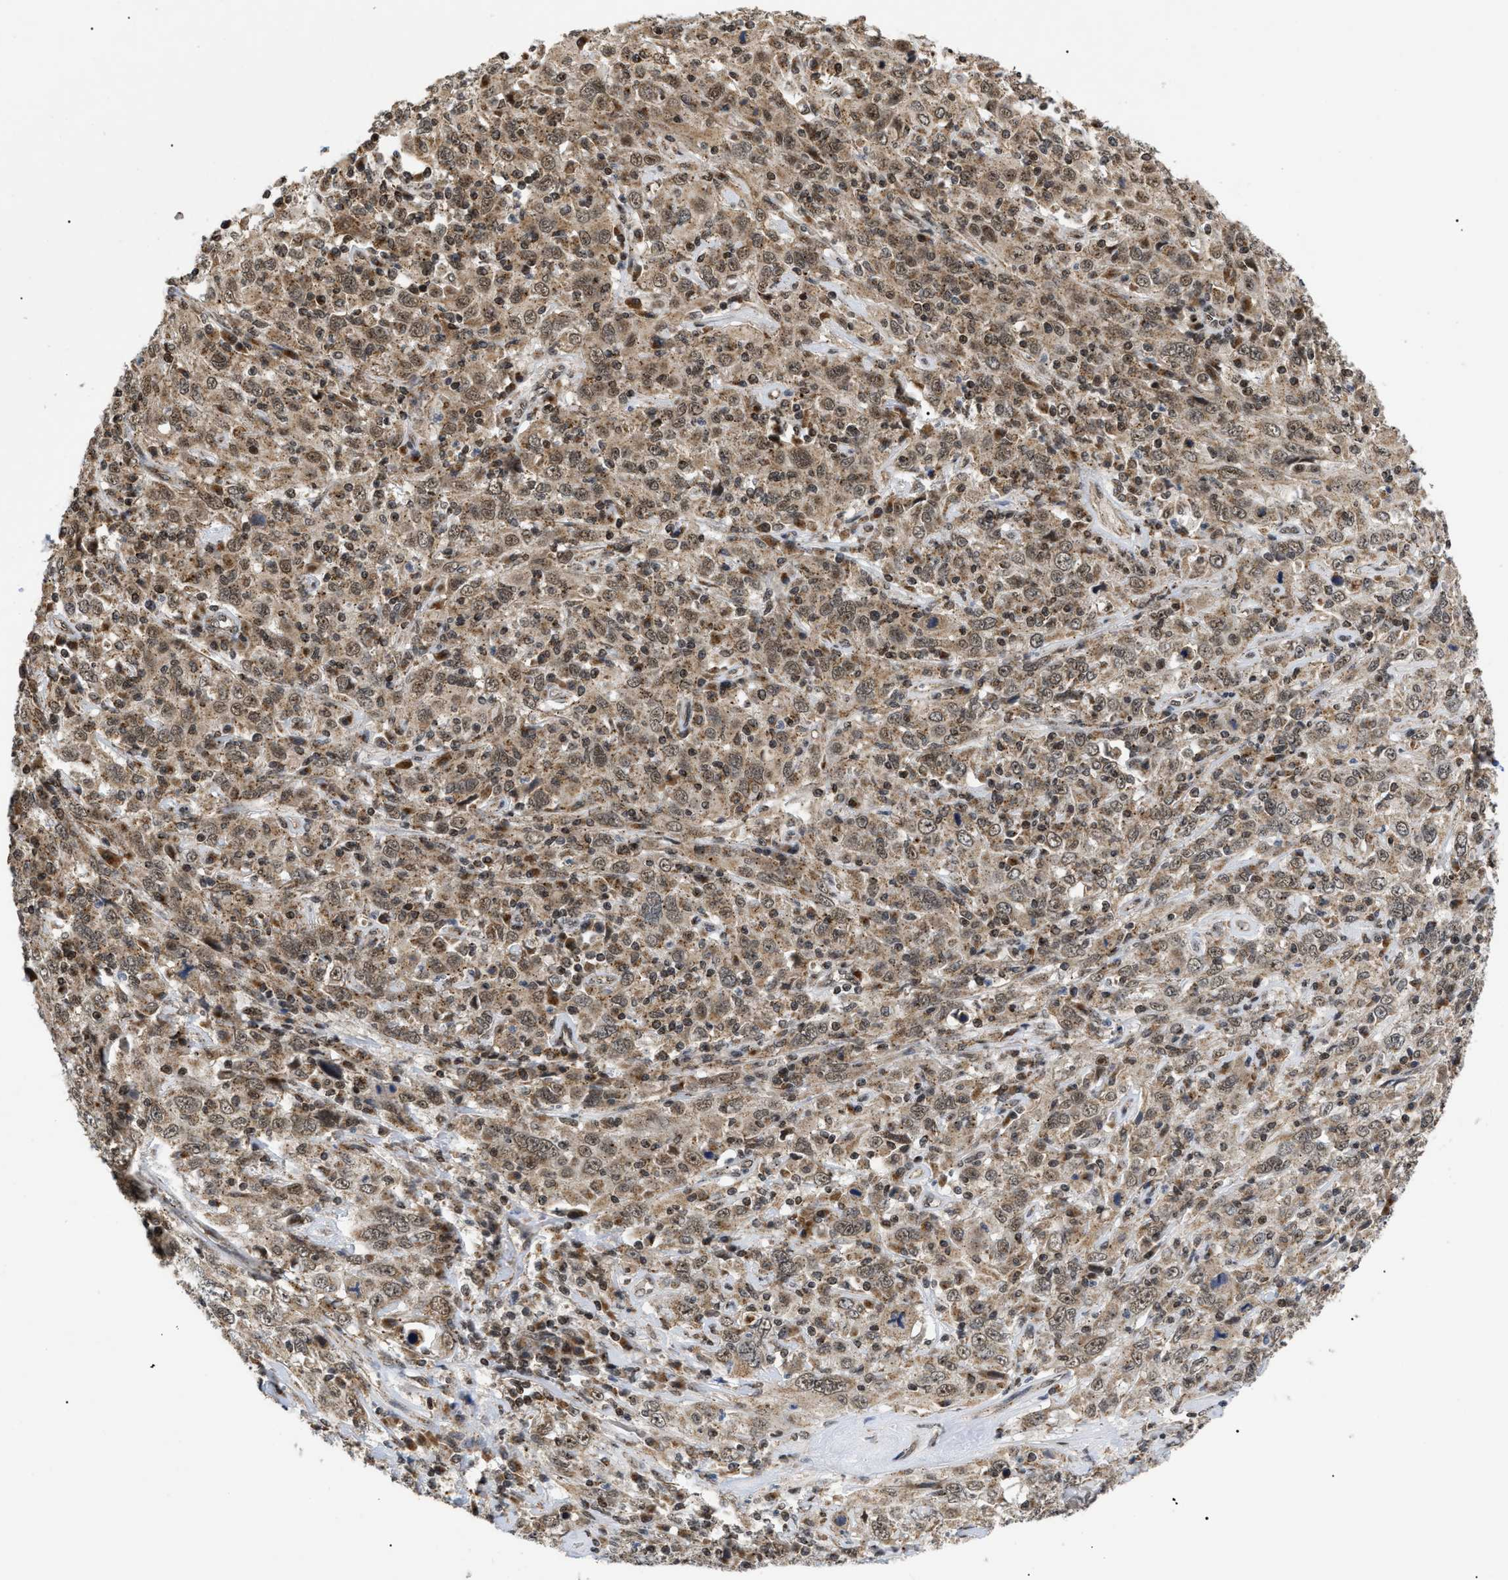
{"staining": {"intensity": "moderate", "quantity": ">75%", "location": "cytoplasmic/membranous,nuclear"}, "tissue": "cervical cancer", "cell_type": "Tumor cells", "image_type": "cancer", "snomed": [{"axis": "morphology", "description": "Squamous cell carcinoma, NOS"}, {"axis": "topography", "description": "Cervix"}], "caption": "This photomicrograph reveals squamous cell carcinoma (cervical) stained with IHC to label a protein in brown. The cytoplasmic/membranous and nuclear of tumor cells show moderate positivity for the protein. Nuclei are counter-stained blue.", "gene": "ZBTB11", "patient": {"sex": "female", "age": 46}}